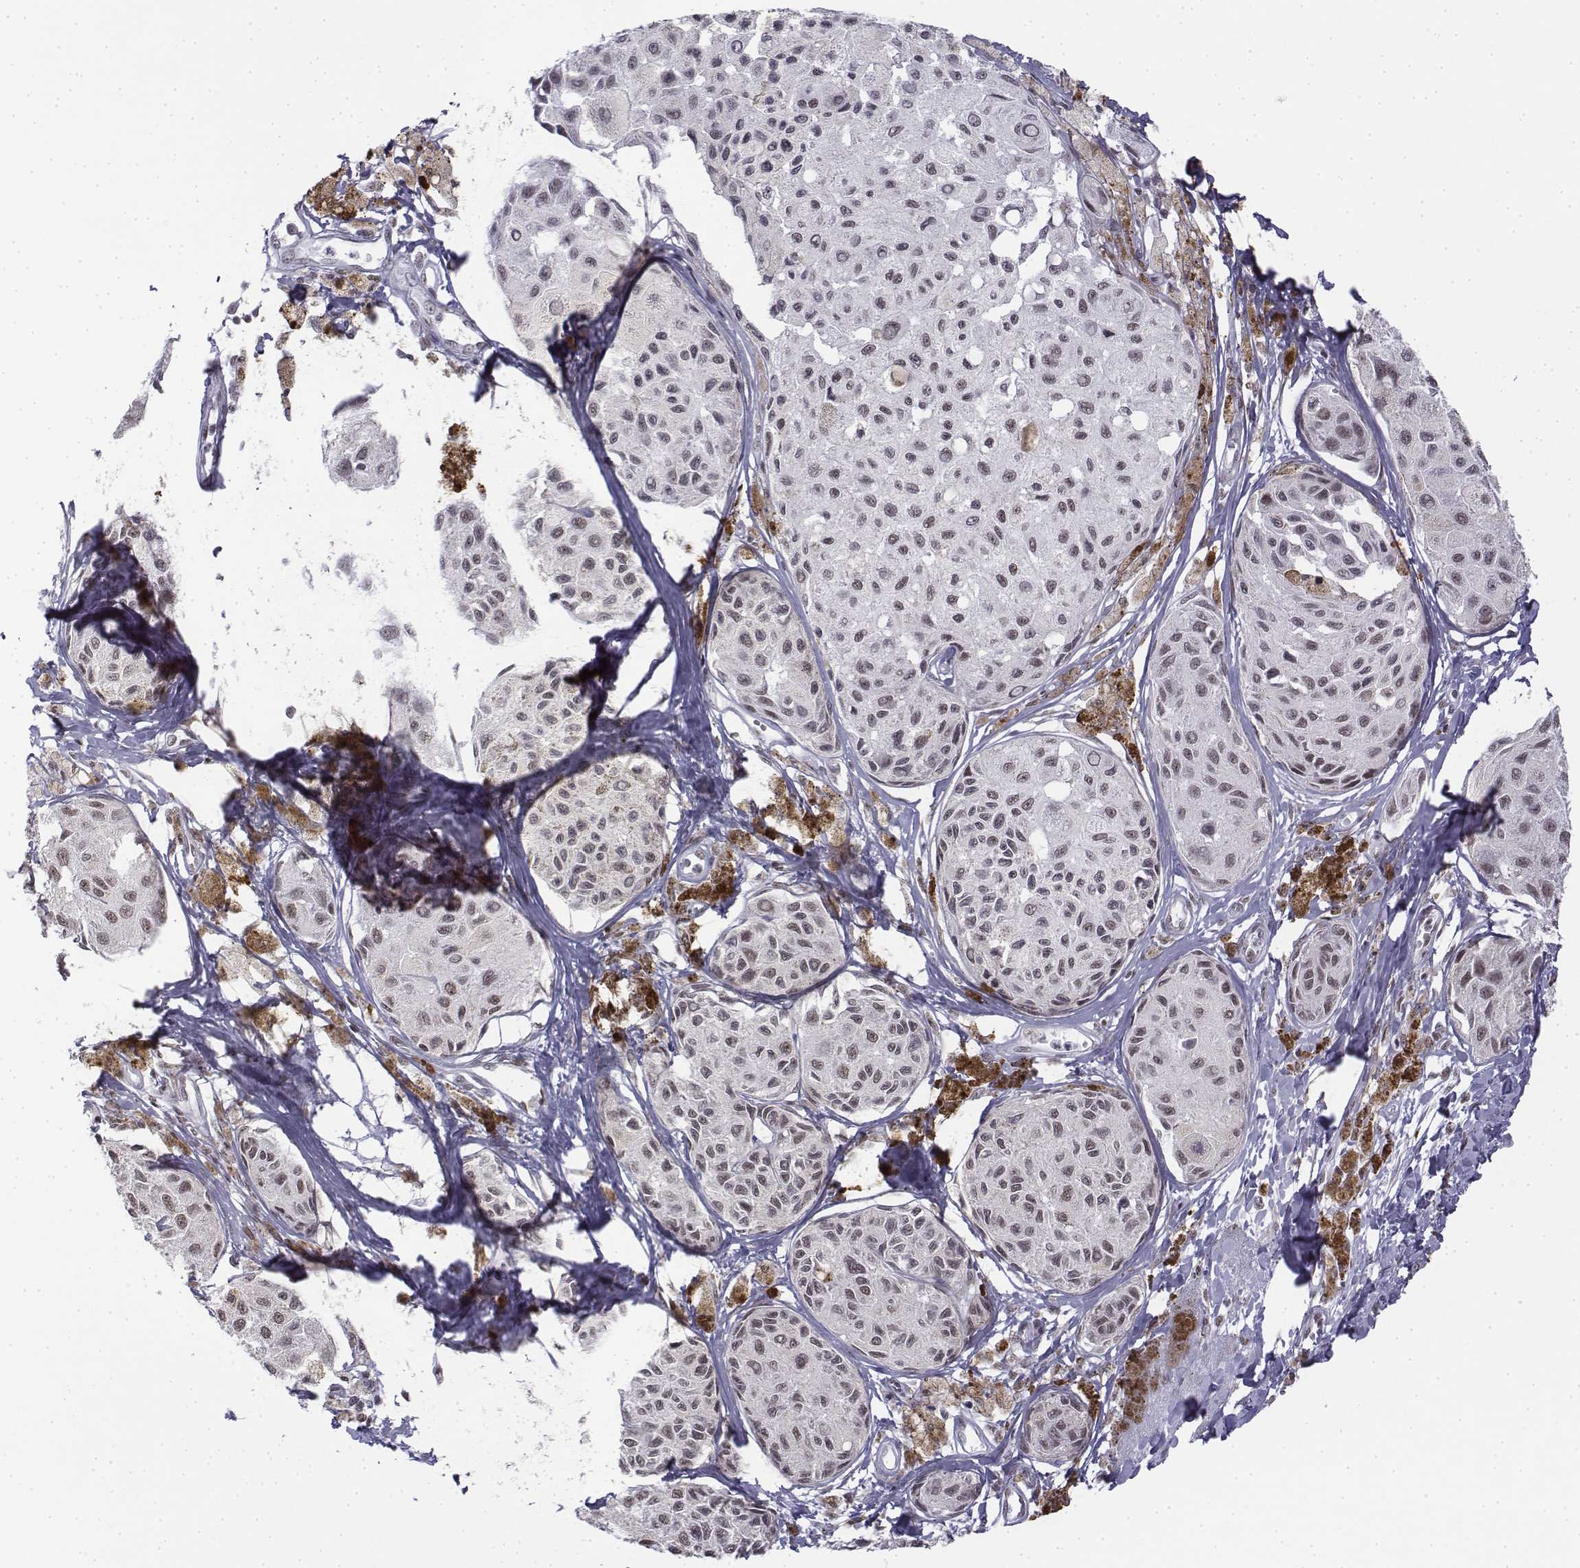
{"staining": {"intensity": "weak", "quantity": "<25%", "location": "nuclear"}, "tissue": "melanoma", "cell_type": "Tumor cells", "image_type": "cancer", "snomed": [{"axis": "morphology", "description": "Malignant melanoma, NOS"}, {"axis": "topography", "description": "Skin"}], "caption": "DAB (3,3'-diaminobenzidine) immunohistochemical staining of malignant melanoma exhibits no significant staining in tumor cells.", "gene": "SETD1A", "patient": {"sex": "female", "age": 38}}